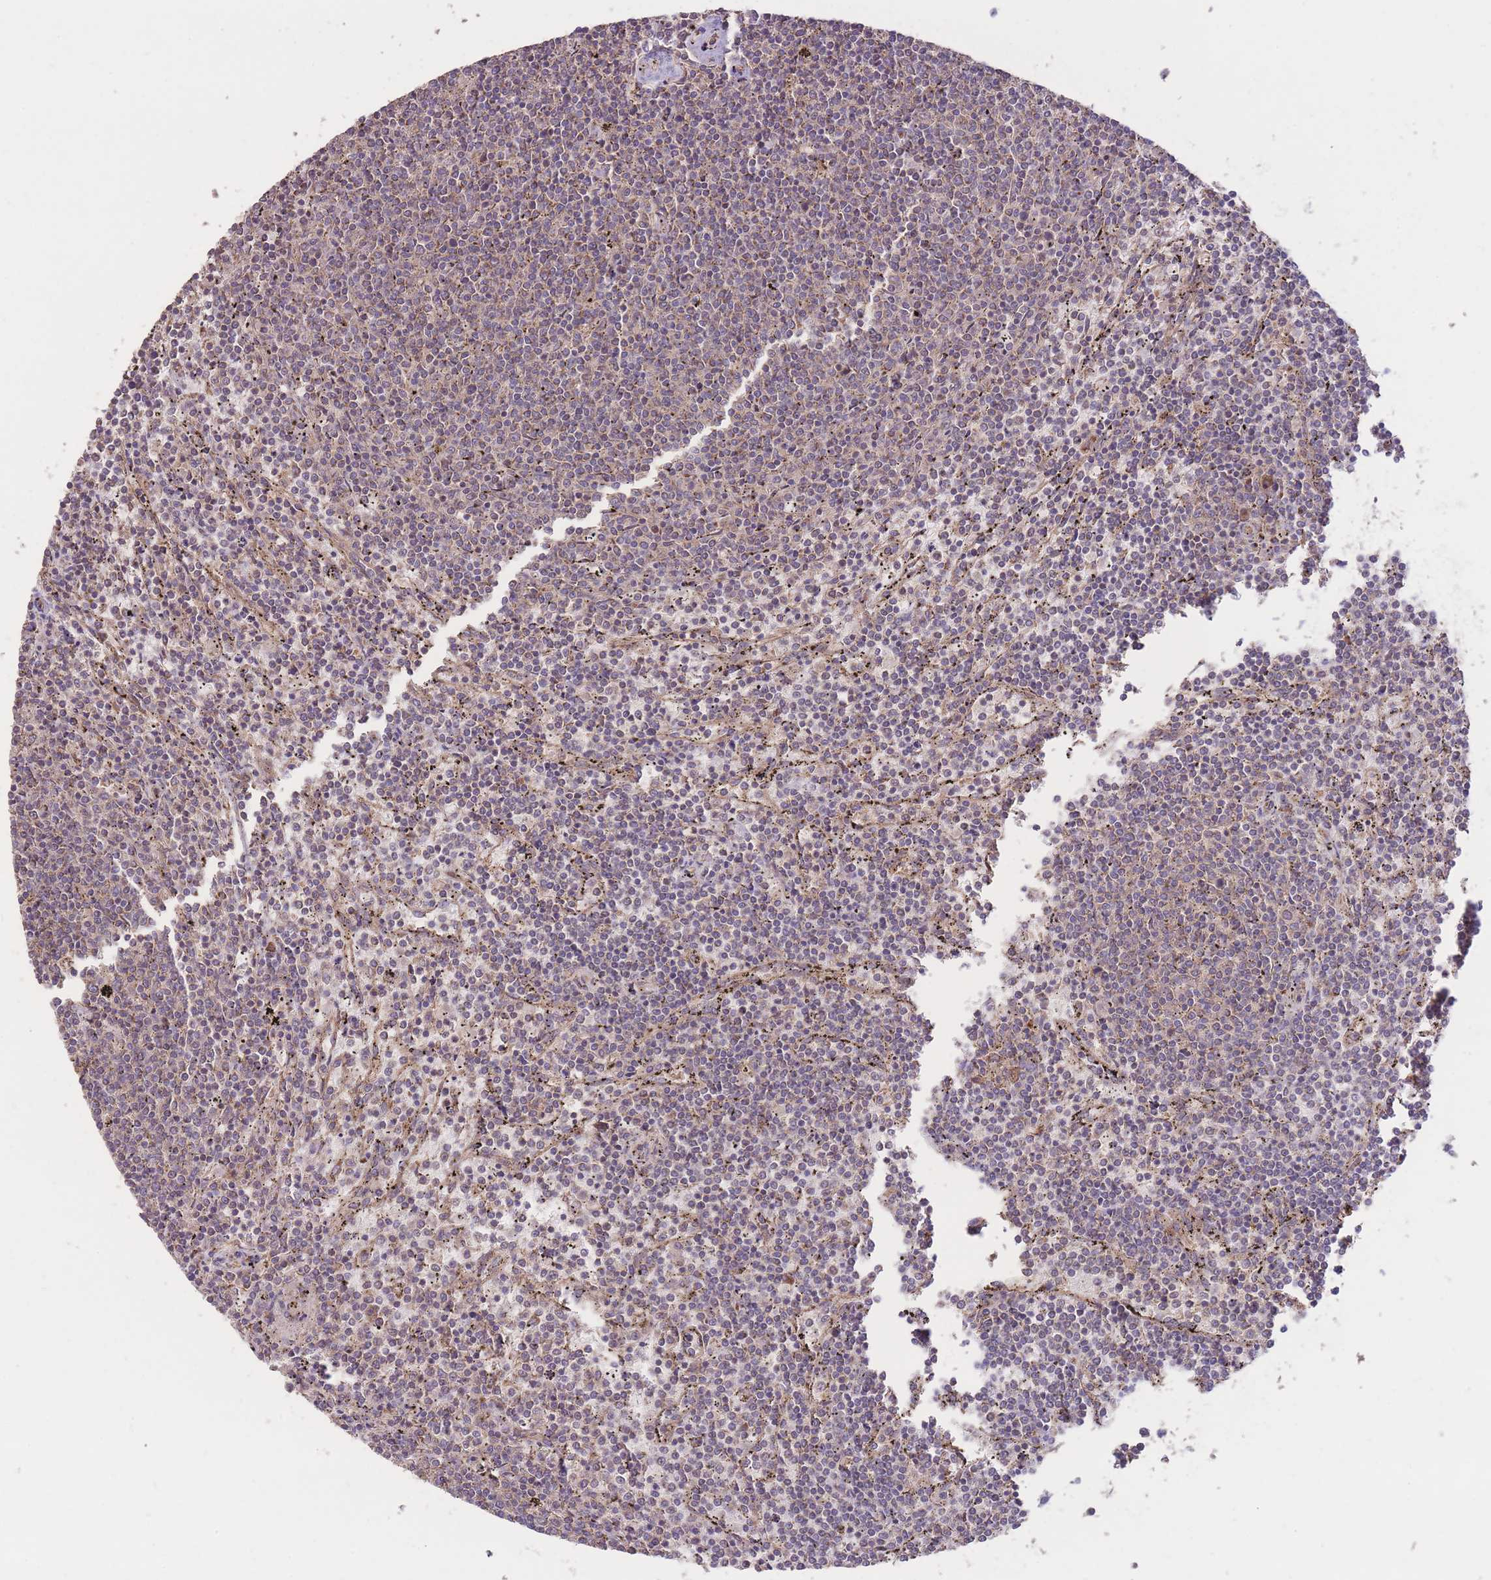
{"staining": {"intensity": "weak", "quantity": "<25%", "location": "cytoplasmic/membranous"}, "tissue": "lymphoma", "cell_type": "Tumor cells", "image_type": "cancer", "snomed": [{"axis": "morphology", "description": "Malignant lymphoma, non-Hodgkin's type, Low grade"}, {"axis": "topography", "description": "Spleen"}], "caption": "A micrograph of human malignant lymphoma, non-Hodgkin's type (low-grade) is negative for staining in tumor cells.", "gene": "EEF1AKMT1", "patient": {"sex": "female", "age": 50}}